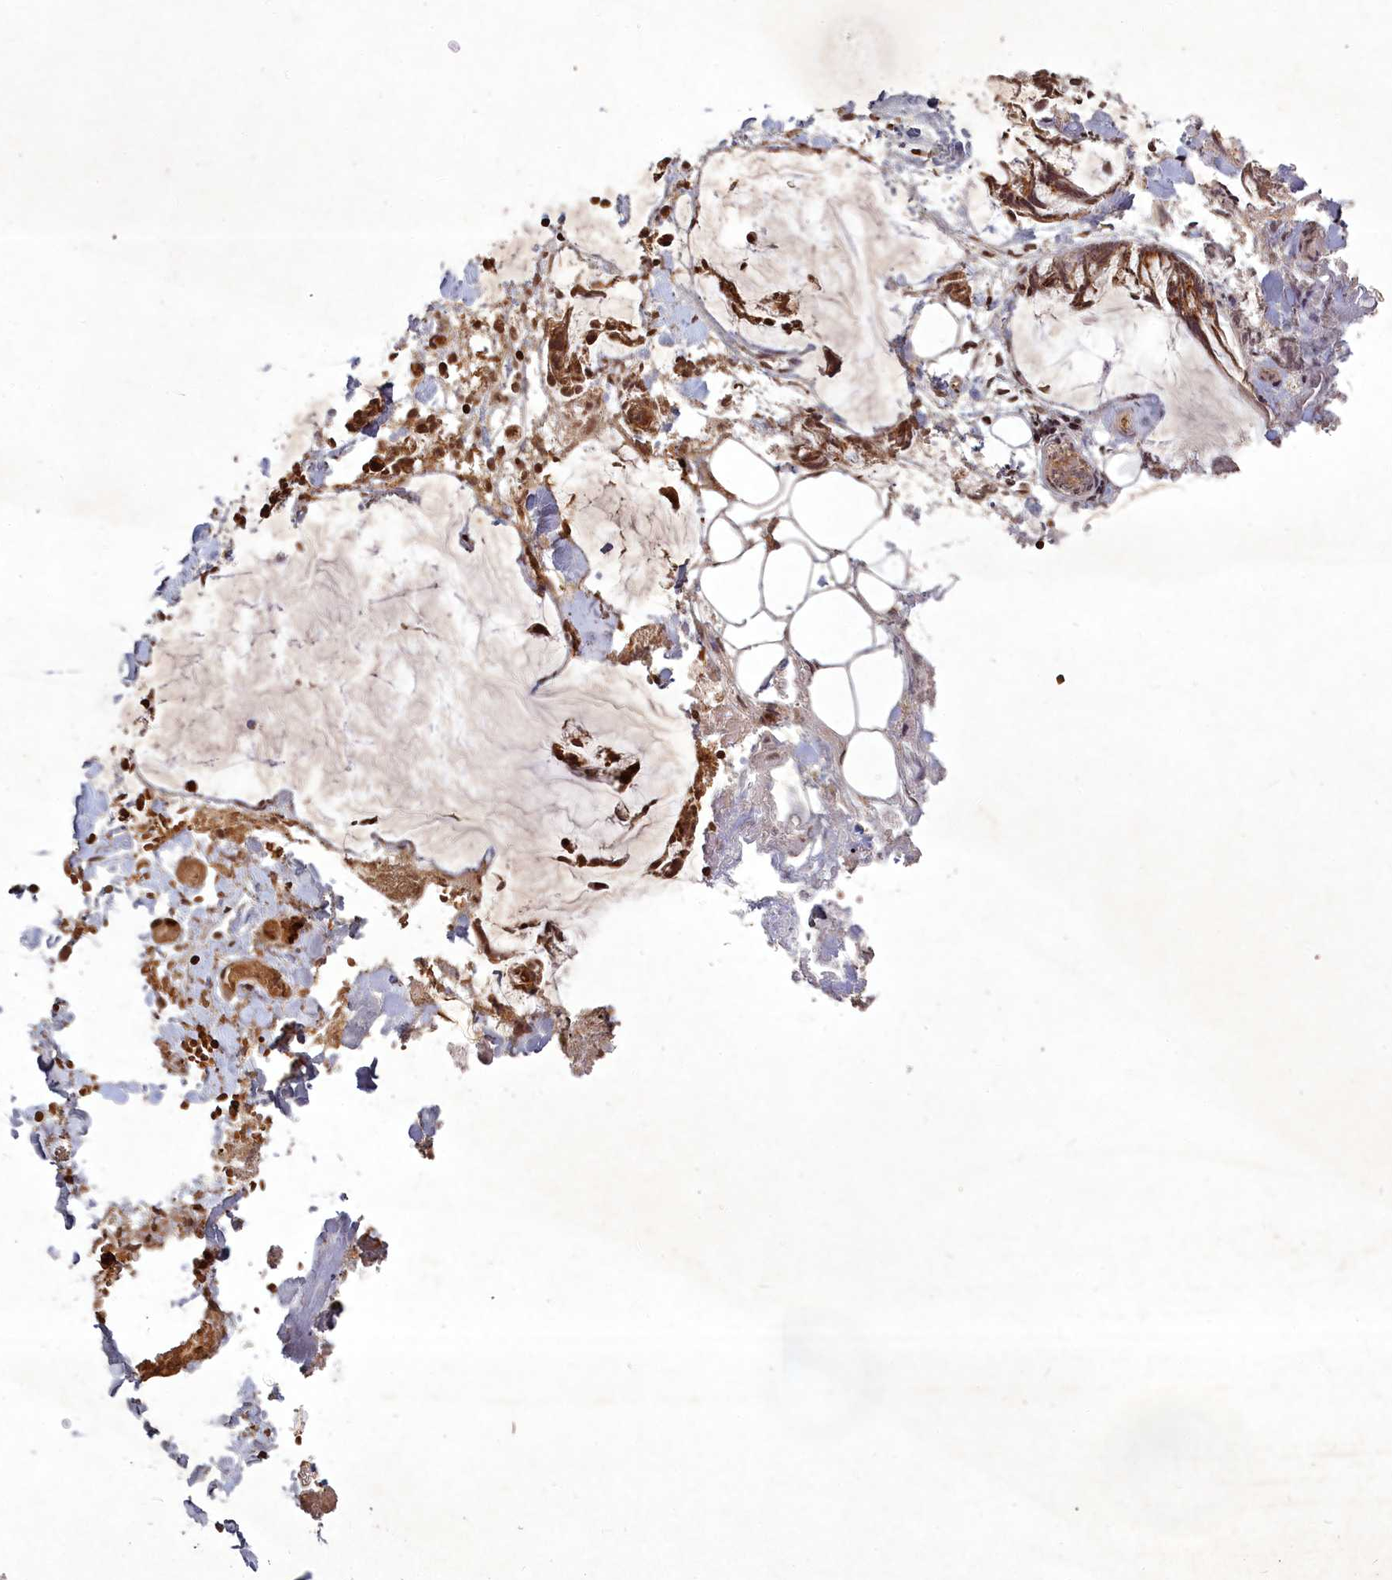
{"staining": {"intensity": "moderate", "quantity": ">75%", "location": "nuclear"}, "tissue": "adipose tissue", "cell_type": "Adipocytes", "image_type": "normal", "snomed": [{"axis": "morphology", "description": "Normal tissue, NOS"}, {"axis": "morphology", "description": "Adenocarcinoma, NOS"}, {"axis": "topography", "description": "Smooth muscle"}, {"axis": "topography", "description": "Colon"}], "caption": "The photomicrograph demonstrates immunohistochemical staining of unremarkable adipose tissue. There is moderate nuclear staining is present in about >75% of adipocytes.", "gene": "SRMS", "patient": {"sex": "male", "age": 14}}